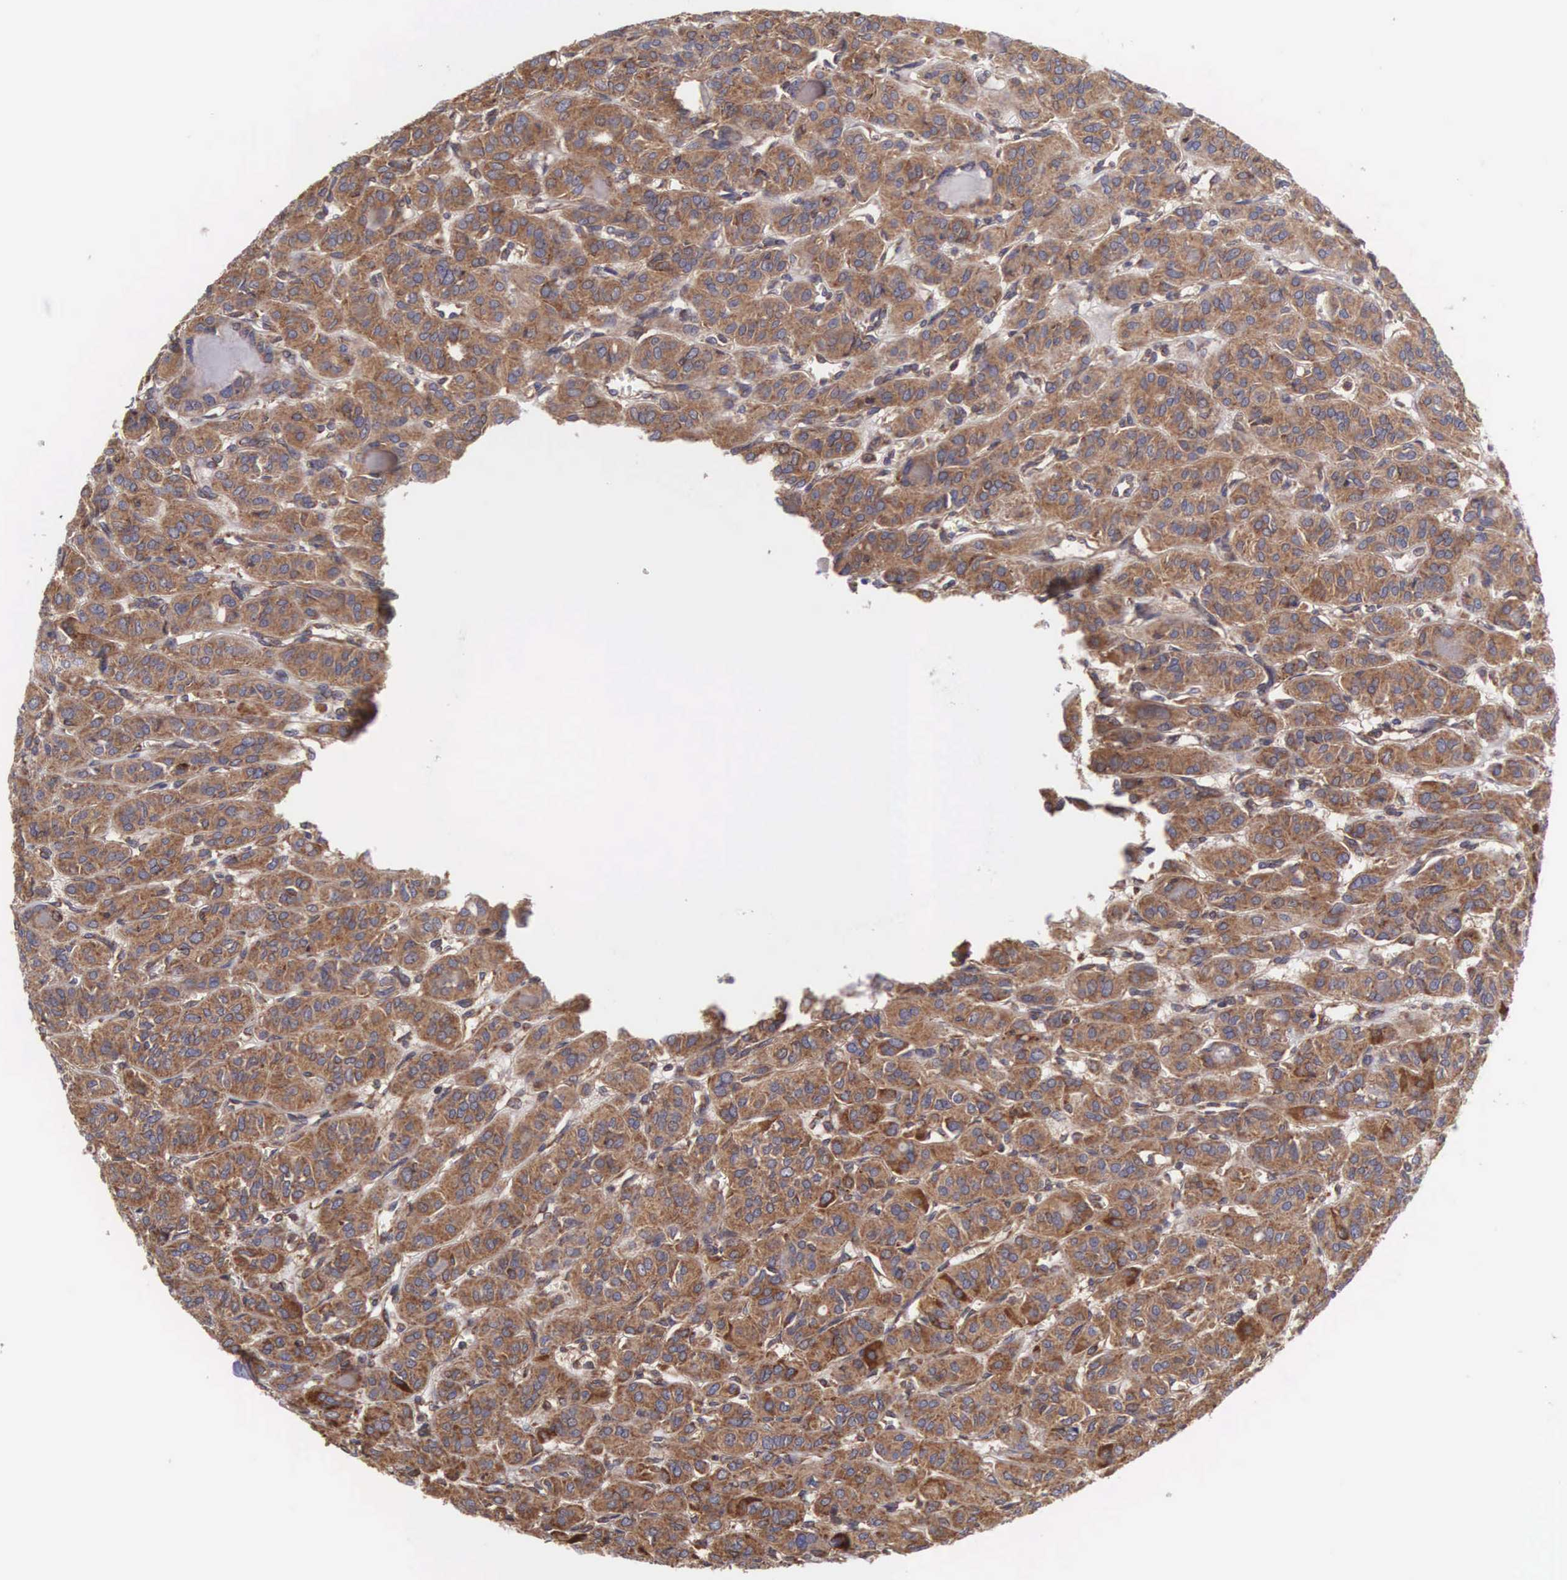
{"staining": {"intensity": "moderate", "quantity": ">75%", "location": "cytoplasmic/membranous"}, "tissue": "thyroid cancer", "cell_type": "Tumor cells", "image_type": "cancer", "snomed": [{"axis": "morphology", "description": "Follicular adenoma carcinoma, NOS"}, {"axis": "topography", "description": "Thyroid gland"}], "caption": "About >75% of tumor cells in follicular adenoma carcinoma (thyroid) show moderate cytoplasmic/membranous protein positivity as visualized by brown immunohistochemical staining.", "gene": "DHRS1", "patient": {"sex": "female", "age": 71}}